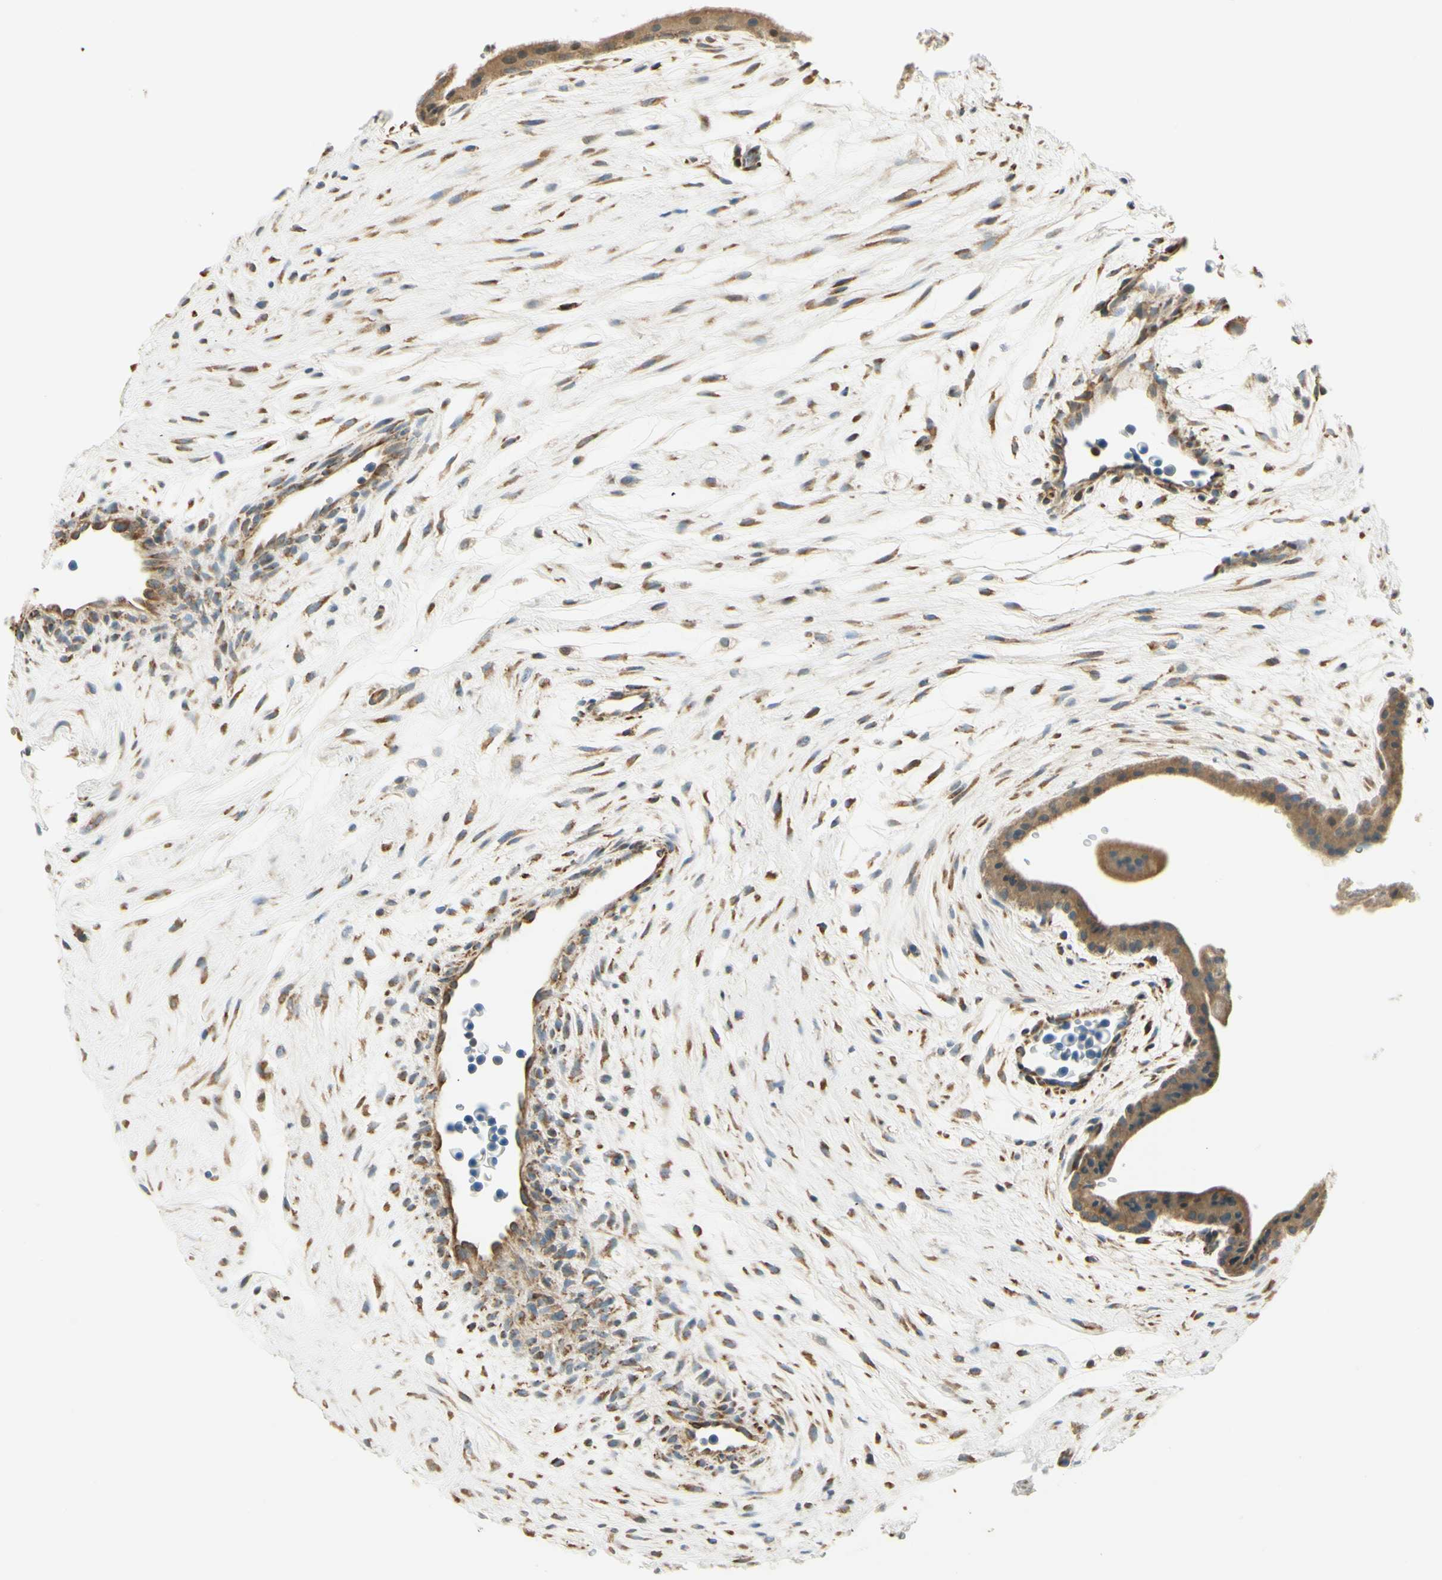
{"staining": {"intensity": "moderate", "quantity": ">75%", "location": "cytoplasmic/membranous"}, "tissue": "placenta", "cell_type": "Decidual cells", "image_type": "normal", "snomed": [{"axis": "morphology", "description": "Normal tissue, NOS"}, {"axis": "topography", "description": "Placenta"}], "caption": "Immunohistochemistry (IHC) (DAB (3,3'-diaminobenzidine)) staining of unremarkable human placenta reveals moderate cytoplasmic/membranous protein positivity in about >75% of decidual cells.", "gene": "IGDCC4", "patient": {"sex": "female", "age": 35}}